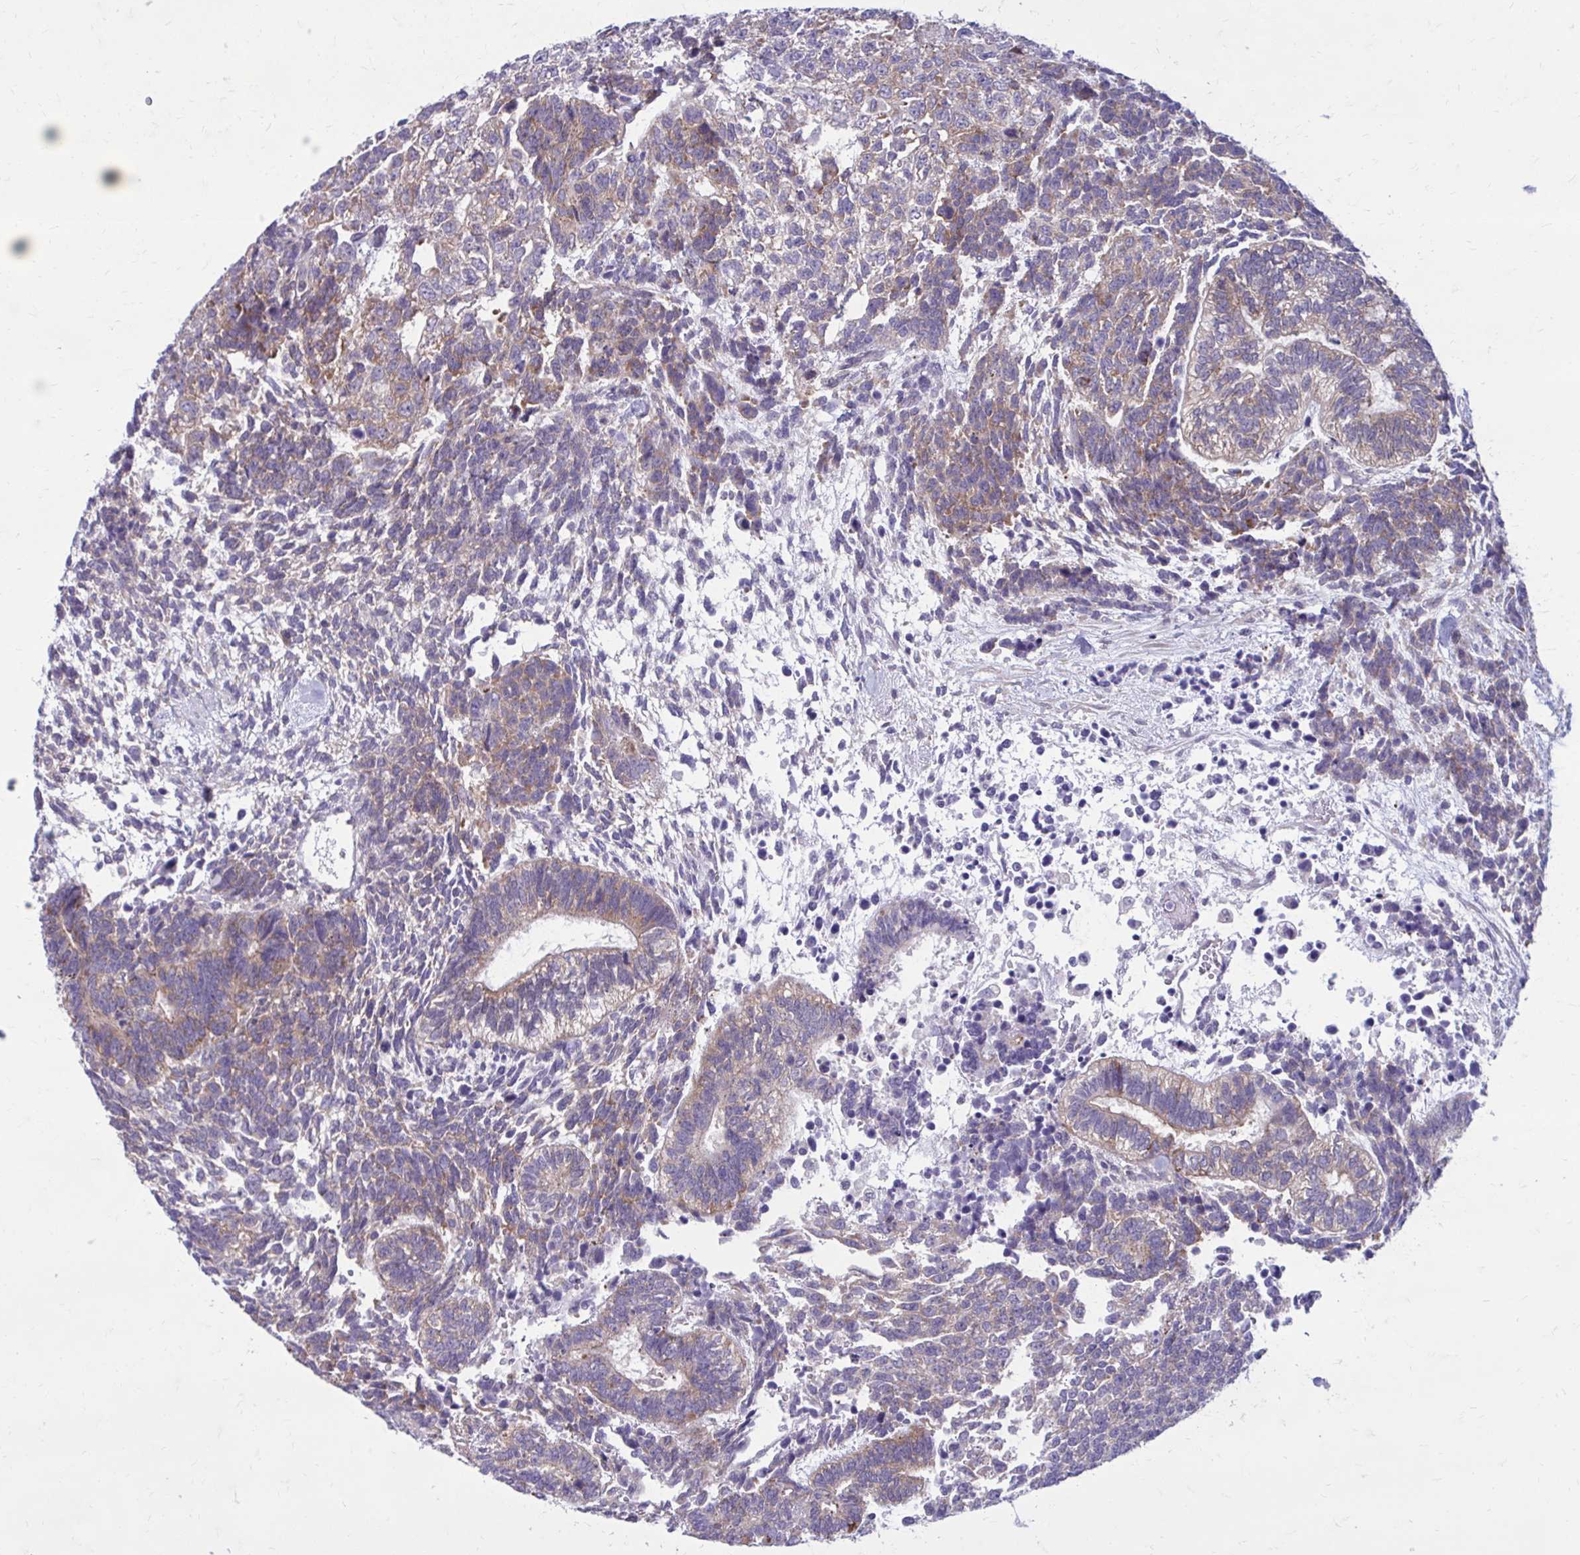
{"staining": {"intensity": "weak", "quantity": ">75%", "location": "cytoplasmic/membranous"}, "tissue": "testis cancer", "cell_type": "Tumor cells", "image_type": "cancer", "snomed": [{"axis": "morphology", "description": "Carcinoma, Embryonal, NOS"}, {"axis": "topography", "description": "Testis"}], "caption": "Testis cancer tissue demonstrates weak cytoplasmic/membranous positivity in approximately >75% of tumor cells", "gene": "GIGYF2", "patient": {"sex": "male", "age": 23}}